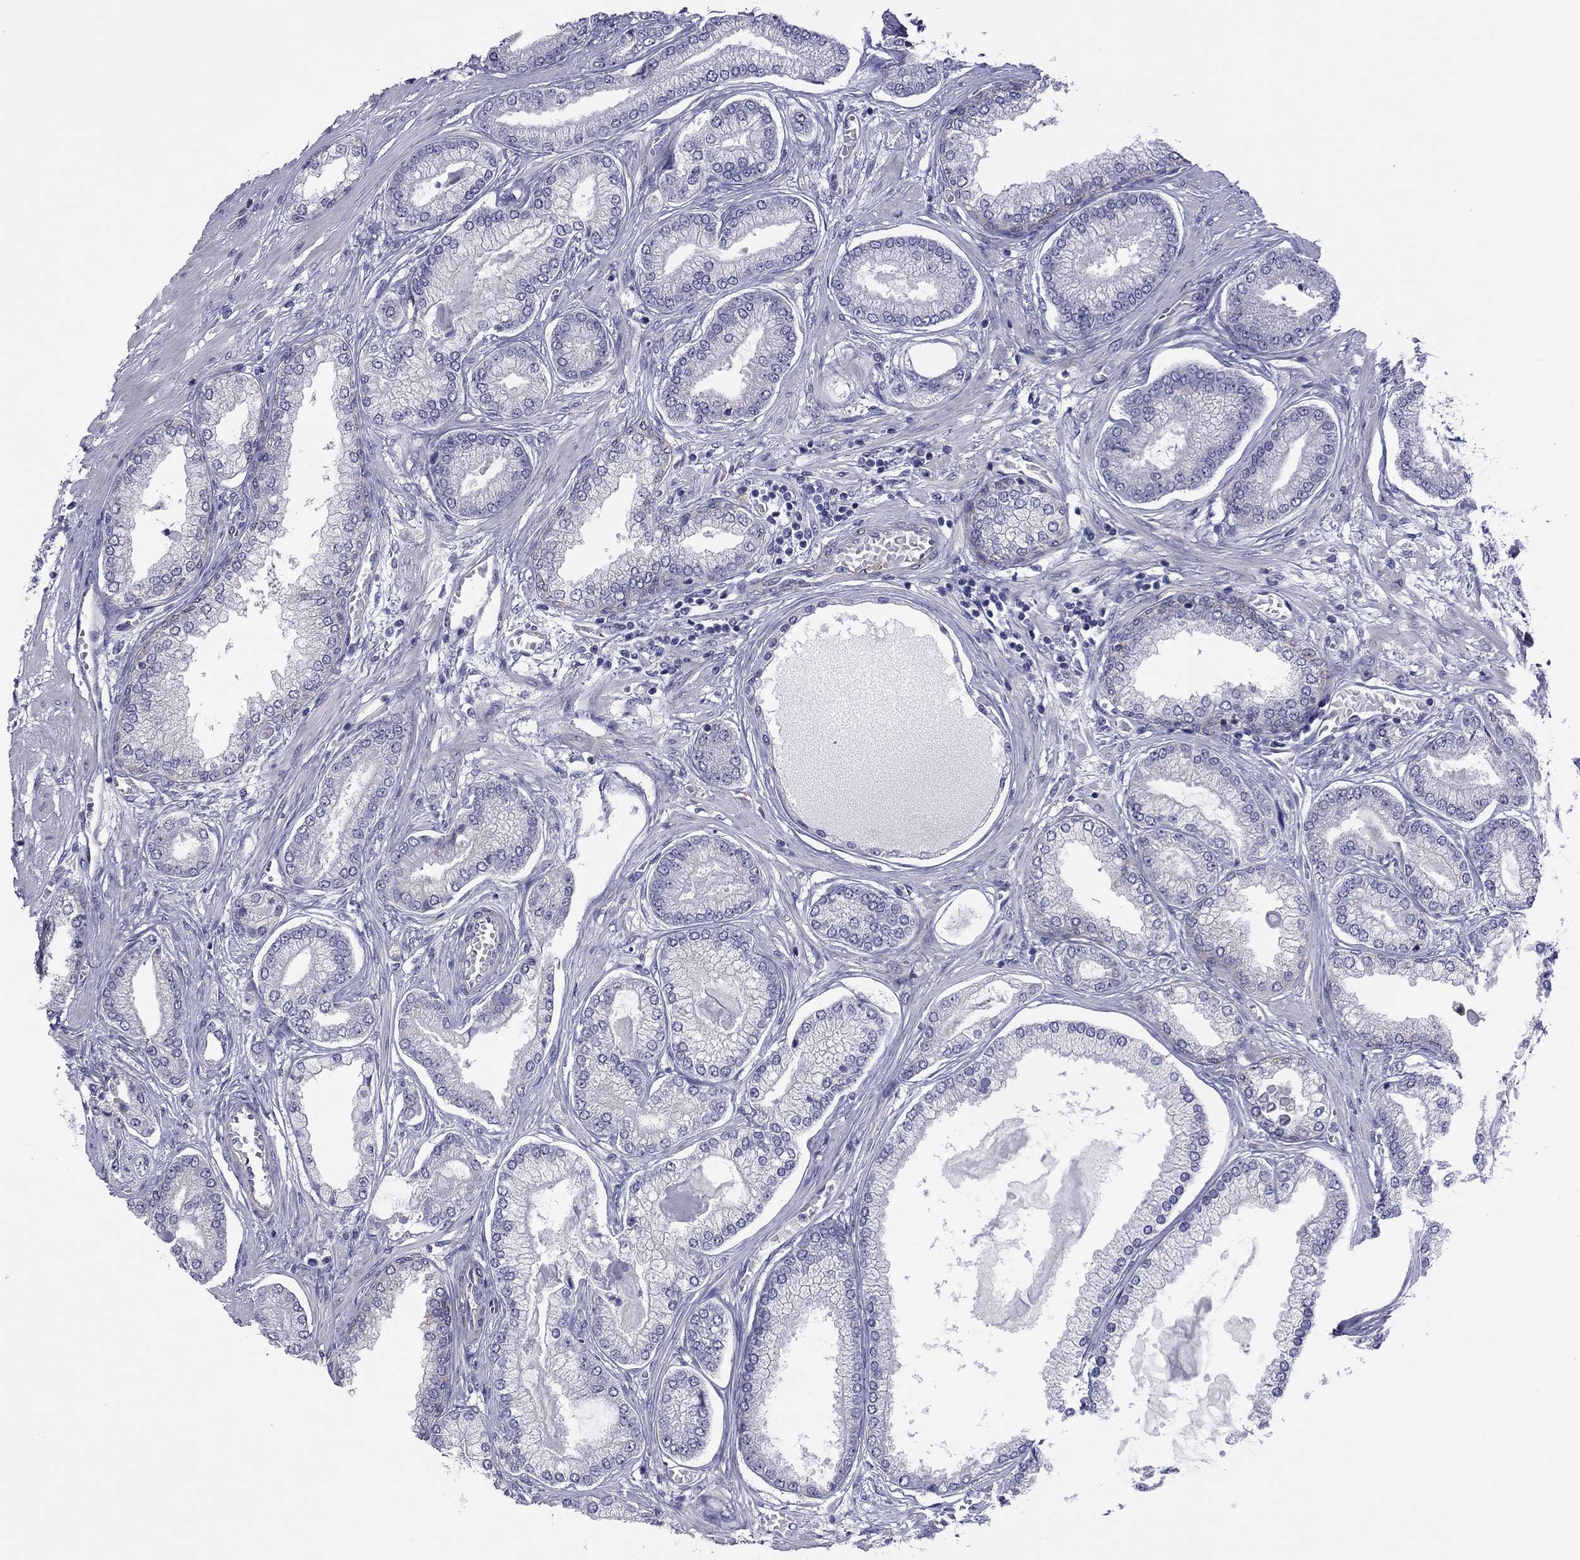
{"staining": {"intensity": "negative", "quantity": "none", "location": "none"}, "tissue": "prostate cancer", "cell_type": "Tumor cells", "image_type": "cancer", "snomed": [{"axis": "morphology", "description": "Adenocarcinoma, Low grade"}, {"axis": "topography", "description": "Prostate"}], "caption": "Immunohistochemistry photomicrograph of neoplastic tissue: adenocarcinoma (low-grade) (prostate) stained with DAB (3,3'-diaminobenzidine) reveals no significant protein positivity in tumor cells. The staining is performed using DAB (3,3'-diaminobenzidine) brown chromogen with nuclei counter-stained in using hematoxylin.", "gene": "POU5F2", "patient": {"sex": "male", "age": 57}}